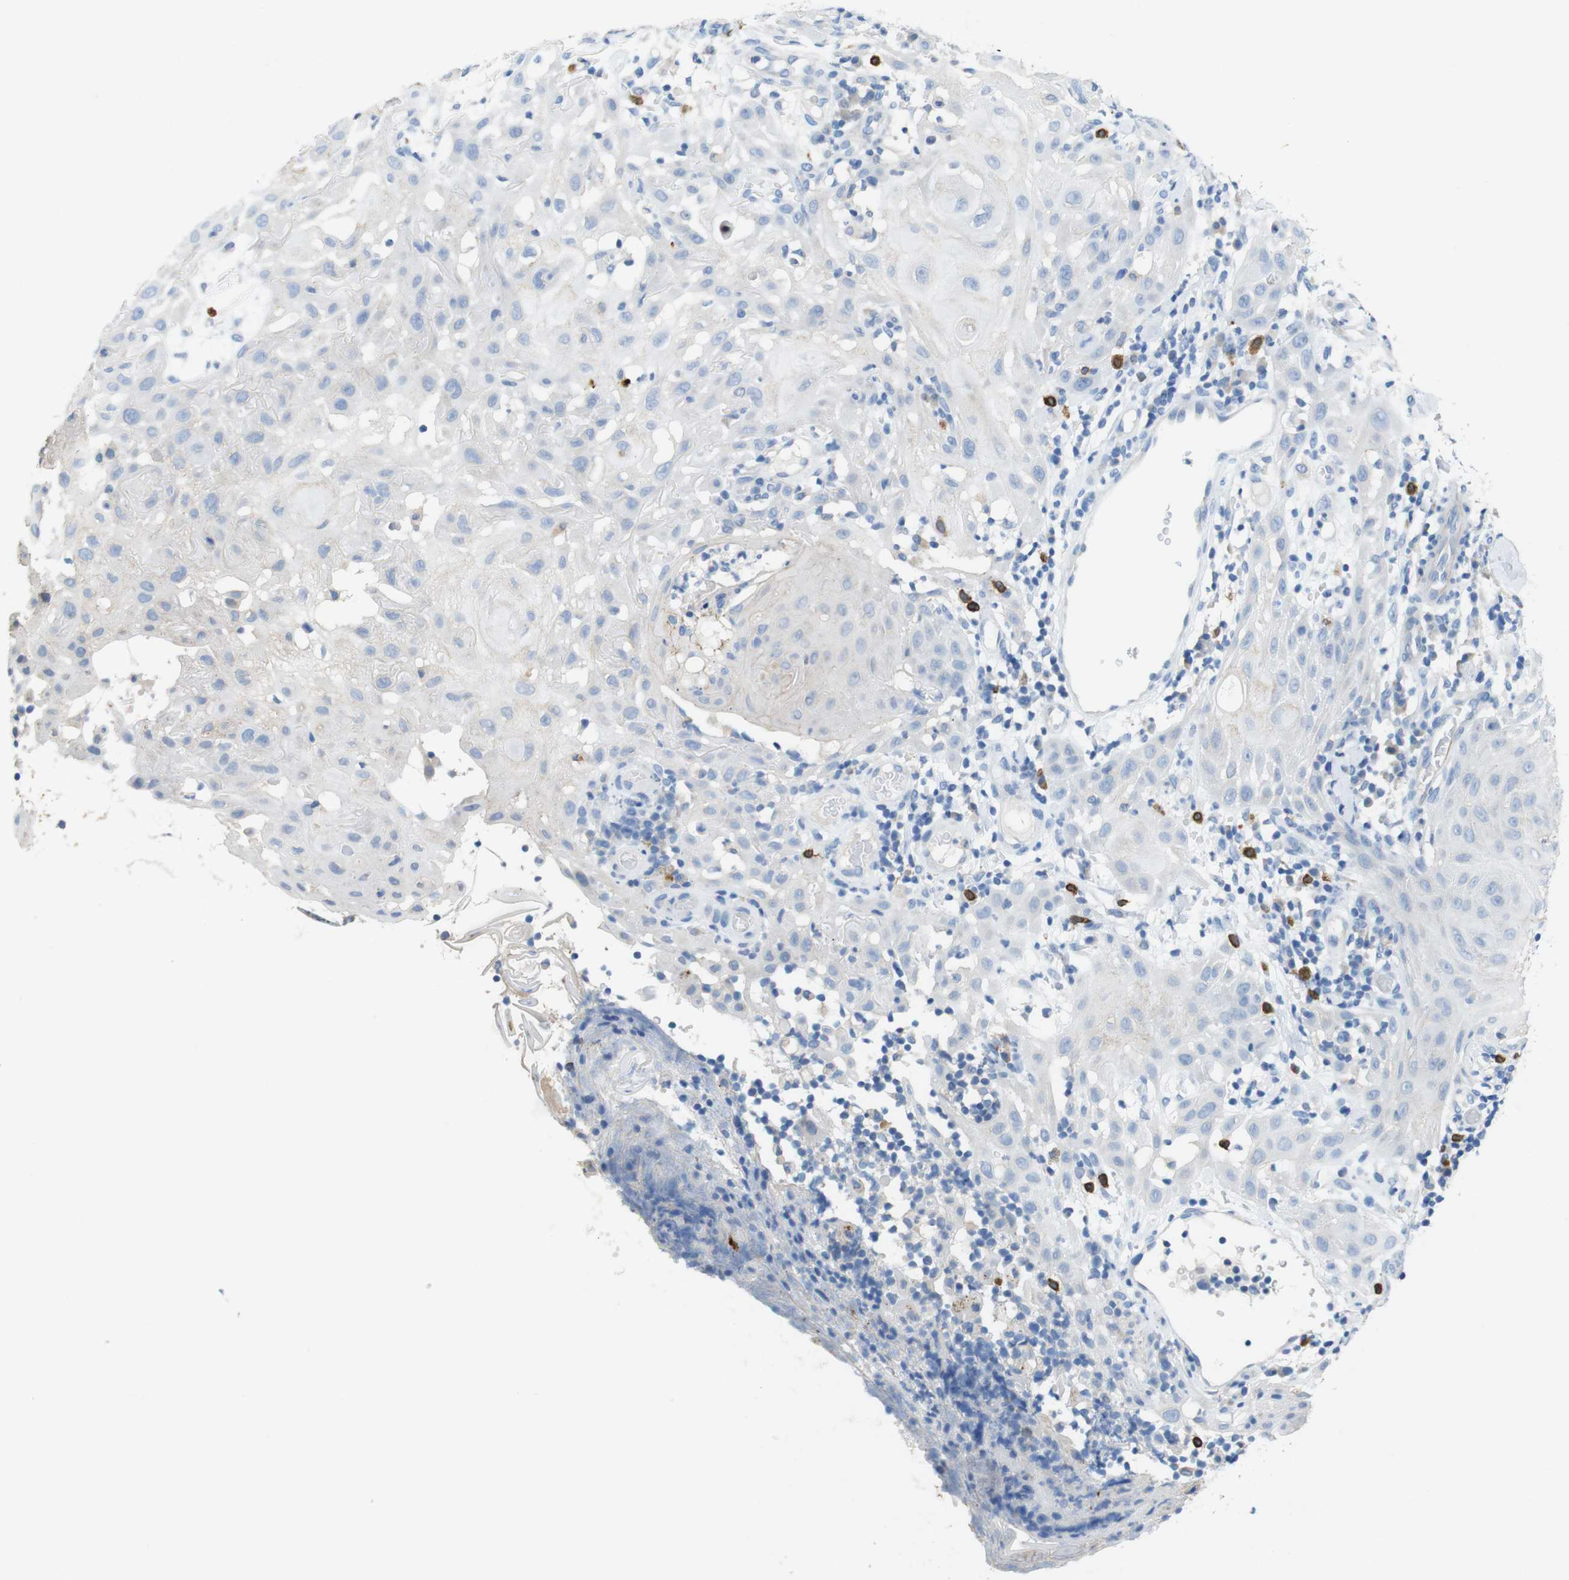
{"staining": {"intensity": "negative", "quantity": "none", "location": "none"}, "tissue": "skin cancer", "cell_type": "Tumor cells", "image_type": "cancer", "snomed": [{"axis": "morphology", "description": "Squamous cell carcinoma, NOS"}, {"axis": "topography", "description": "Skin"}], "caption": "This image is of skin squamous cell carcinoma stained with immunohistochemistry (IHC) to label a protein in brown with the nuclei are counter-stained blue. There is no staining in tumor cells.", "gene": "TJP3", "patient": {"sex": "male", "age": 24}}